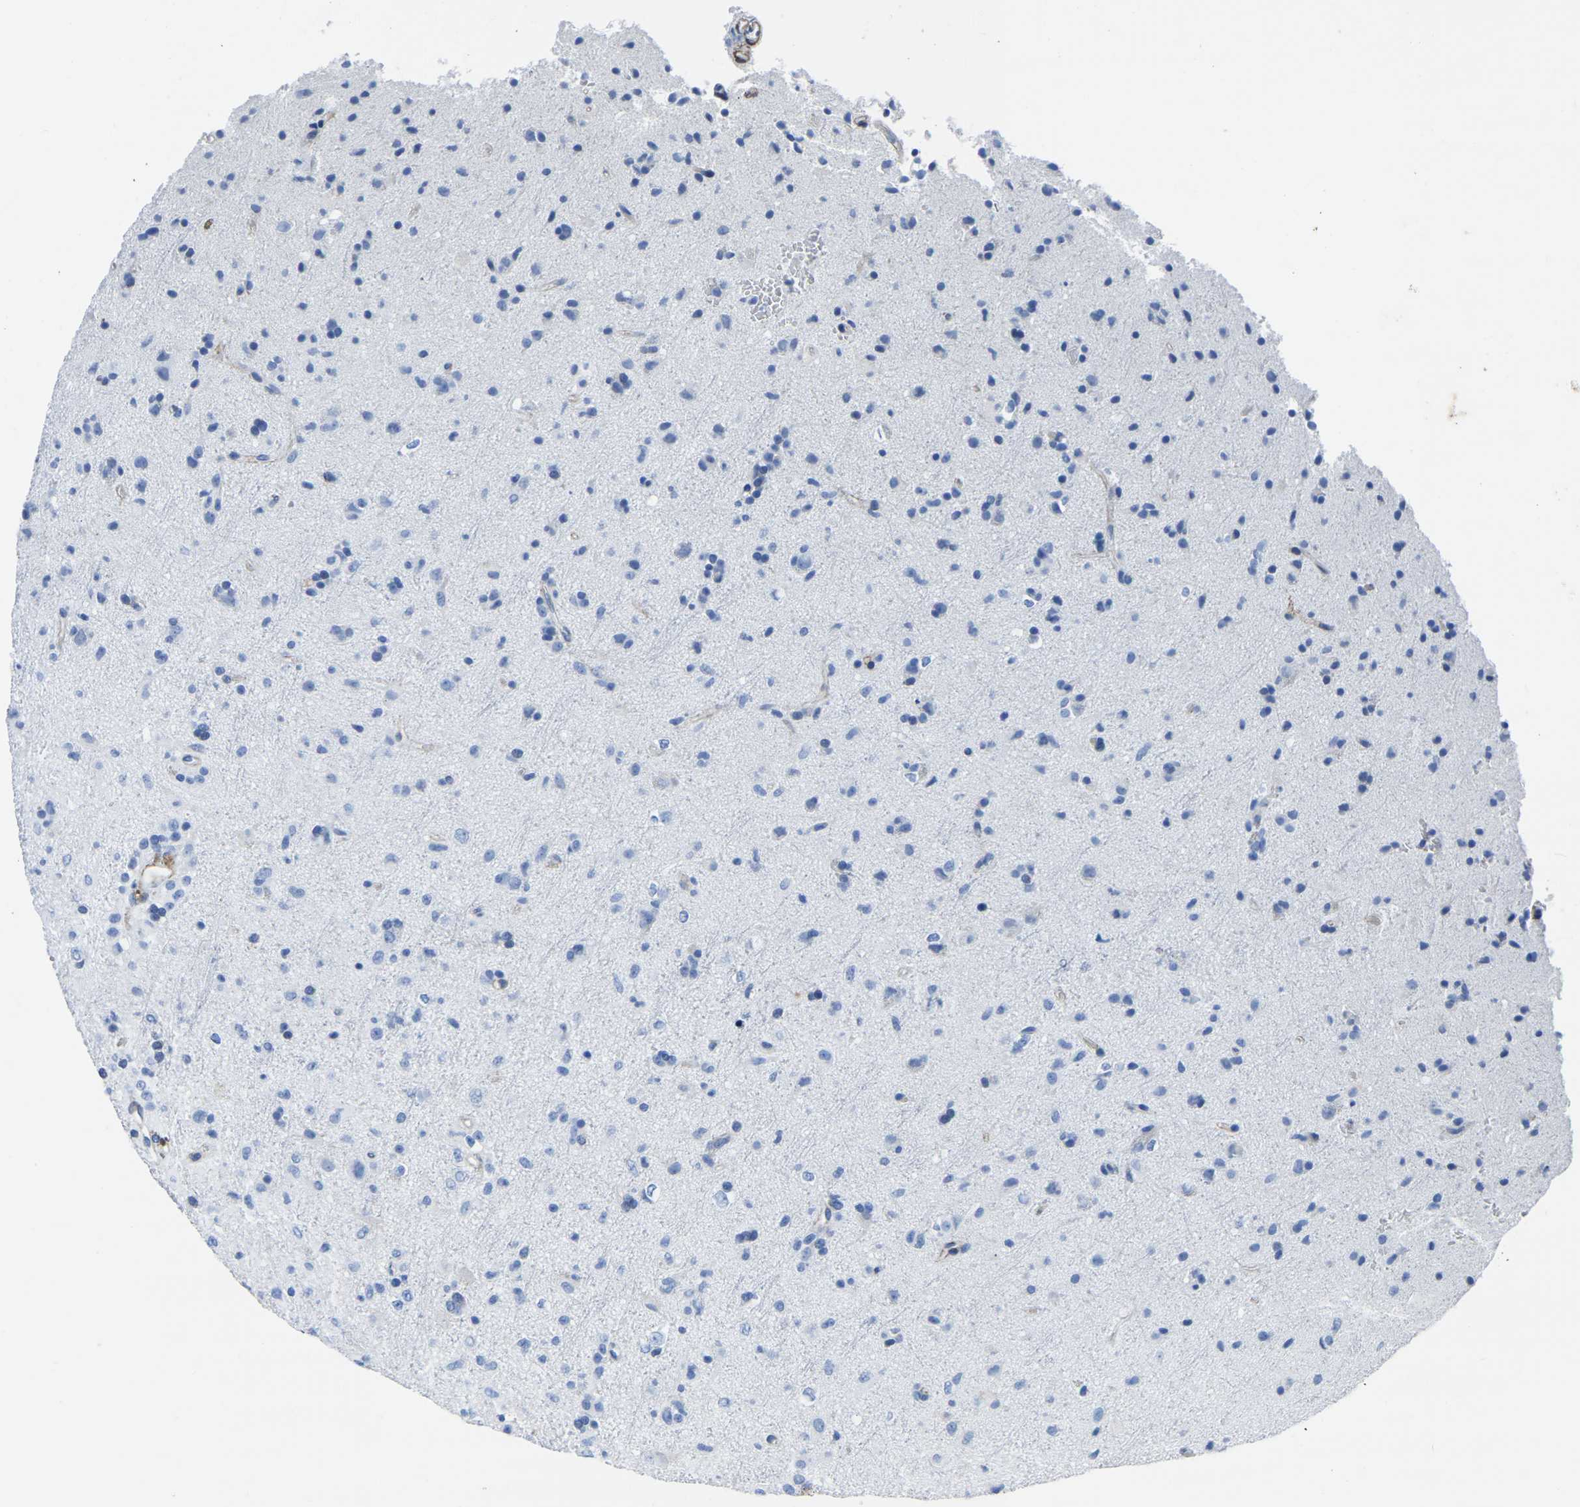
{"staining": {"intensity": "negative", "quantity": "none", "location": "none"}, "tissue": "glioma", "cell_type": "Tumor cells", "image_type": "cancer", "snomed": [{"axis": "morphology", "description": "Glioma, malignant, Low grade"}, {"axis": "topography", "description": "Brain"}], "caption": "IHC image of low-grade glioma (malignant) stained for a protein (brown), which demonstrates no staining in tumor cells. (DAB (3,3'-diaminobenzidine) immunohistochemistry (IHC) with hematoxylin counter stain).", "gene": "SLC45A3", "patient": {"sex": "male", "age": 65}}